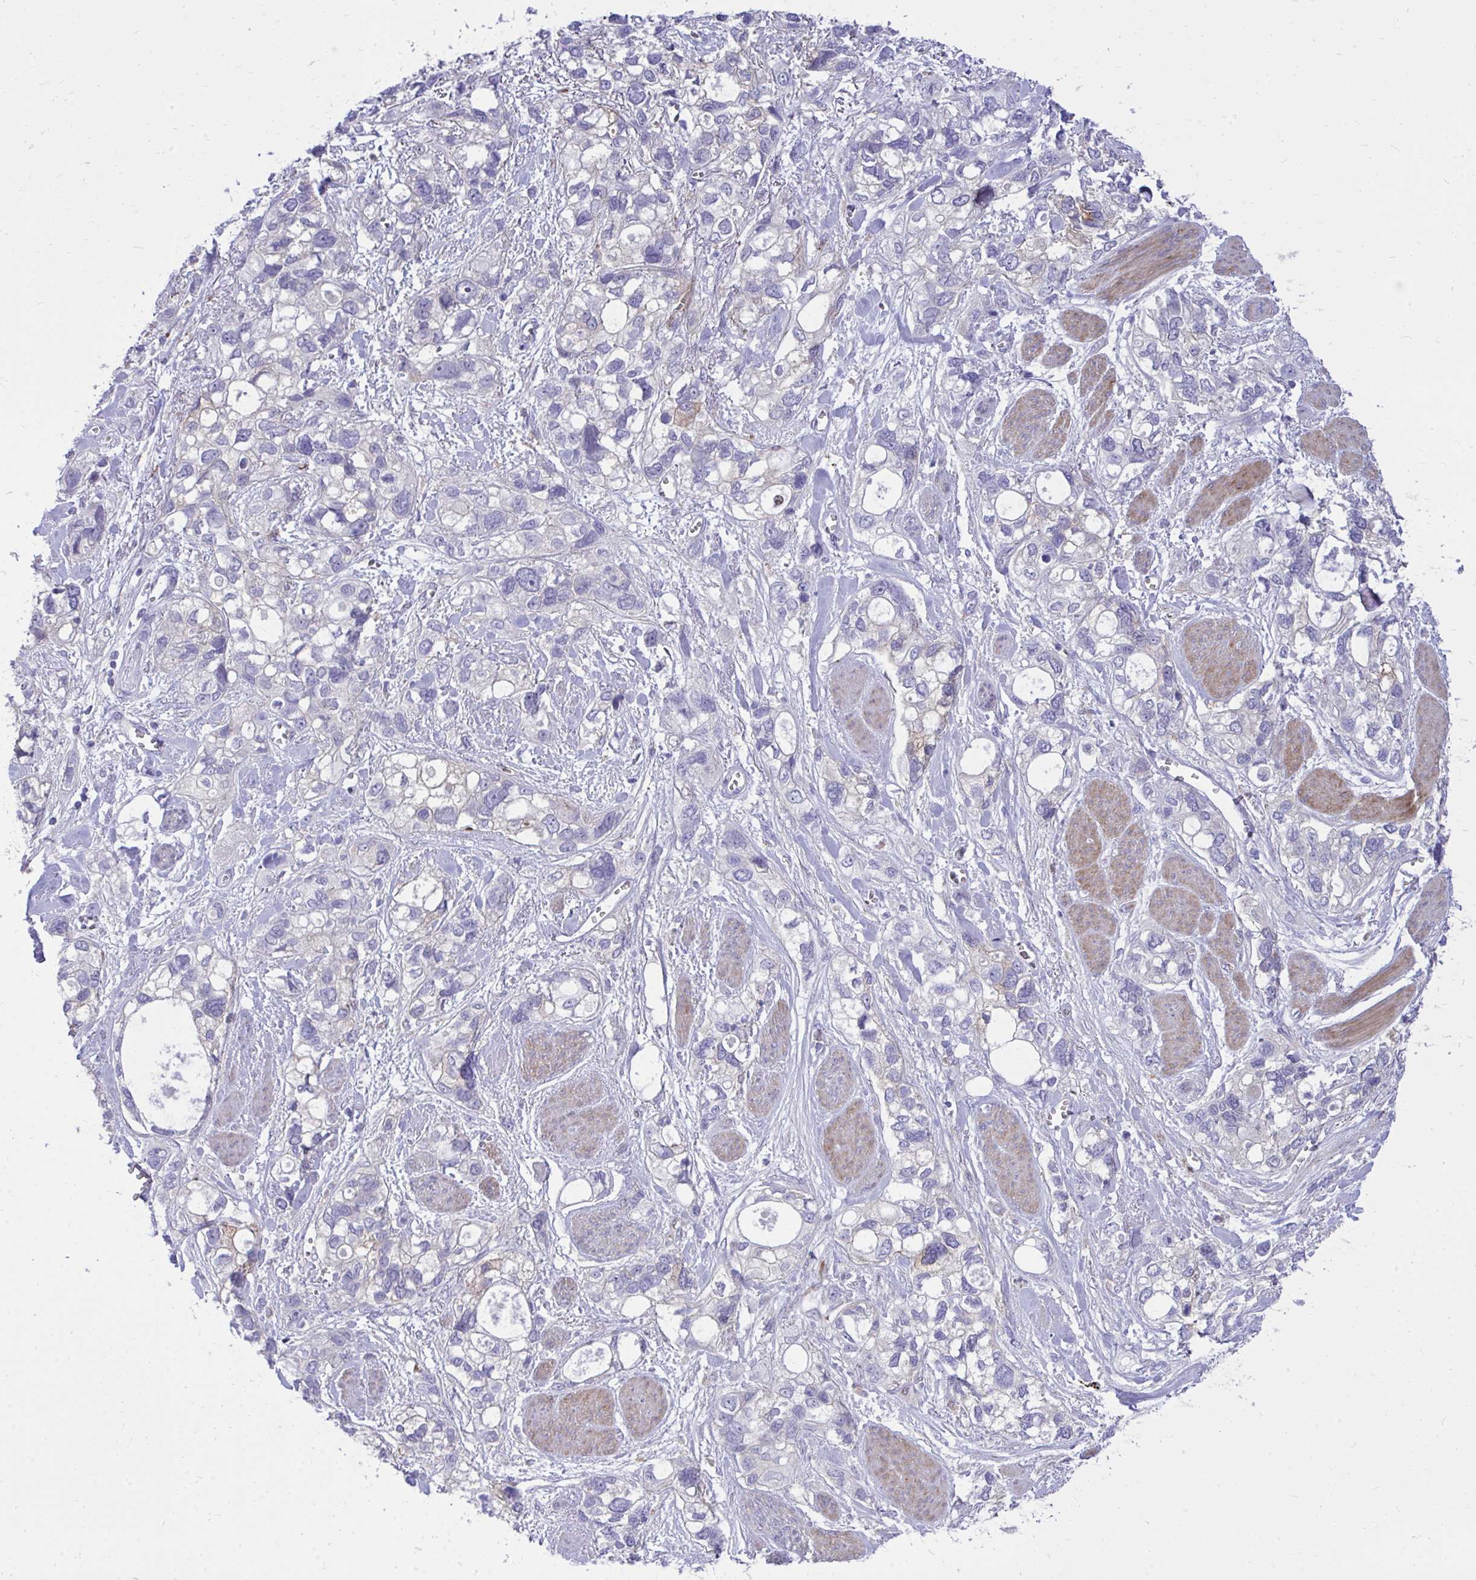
{"staining": {"intensity": "negative", "quantity": "none", "location": "none"}, "tissue": "stomach cancer", "cell_type": "Tumor cells", "image_type": "cancer", "snomed": [{"axis": "morphology", "description": "Adenocarcinoma, NOS"}, {"axis": "topography", "description": "Stomach, upper"}], "caption": "High magnification brightfield microscopy of adenocarcinoma (stomach) stained with DAB (3,3'-diaminobenzidine) (brown) and counterstained with hematoxylin (blue): tumor cells show no significant staining.", "gene": "TP53I11", "patient": {"sex": "female", "age": 81}}